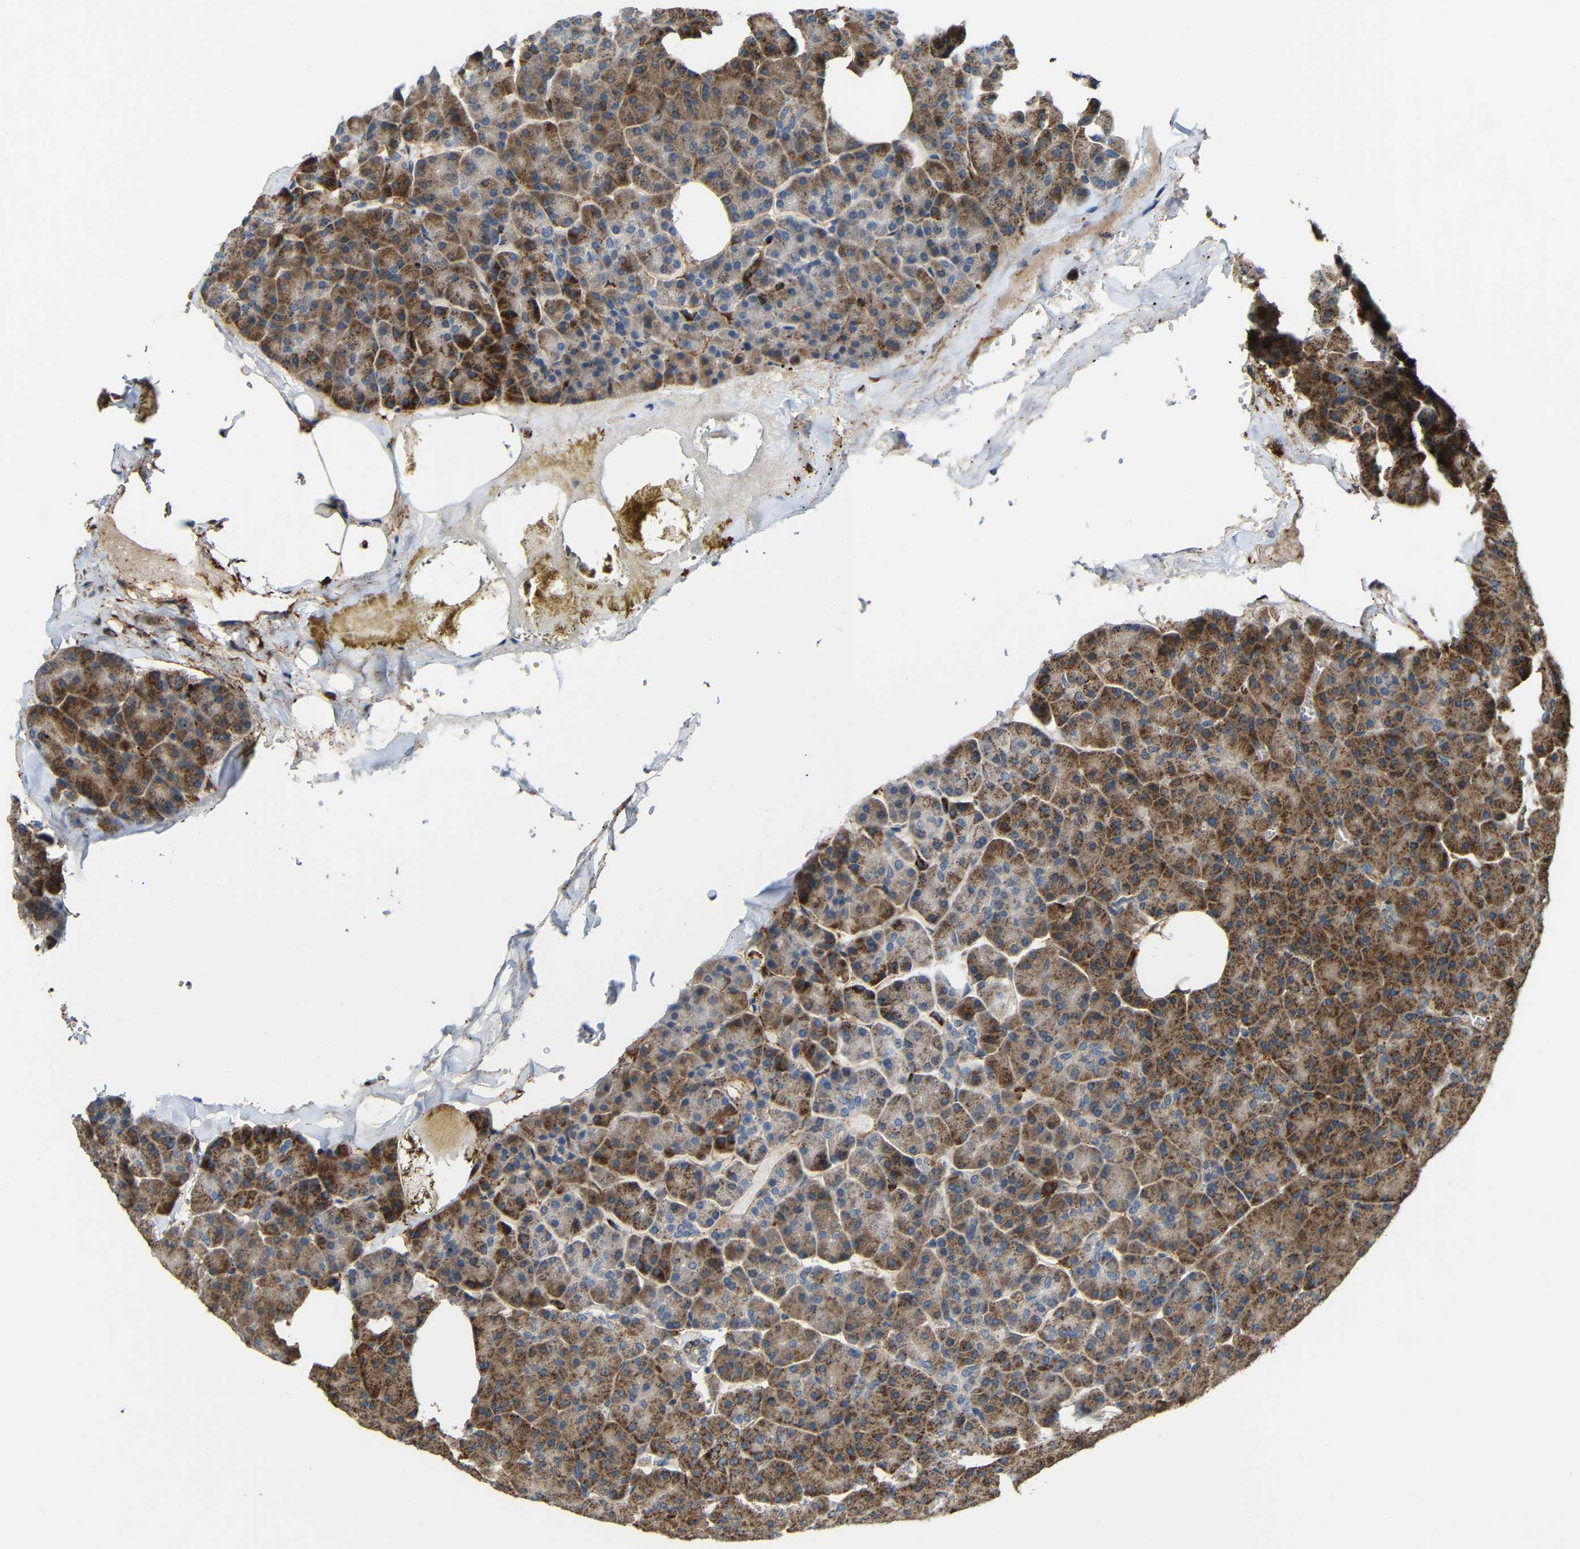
{"staining": {"intensity": "strong", "quantity": ">75%", "location": "cytoplasmic/membranous"}, "tissue": "pancreas", "cell_type": "Exocrine glandular cells", "image_type": "normal", "snomed": [{"axis": "morphology", "description": "Normal tissue, NOS"}, {"axis": "topography", "description": "Pancreas"}], "caption": "Protein analysis of benign pancreas demonstrates strong cytoplasmic/membranous positivity in about >75% of exocrine glandular cells.", "gene": "C1GALT1", "patient": {"sex": "female", "age": 35}}